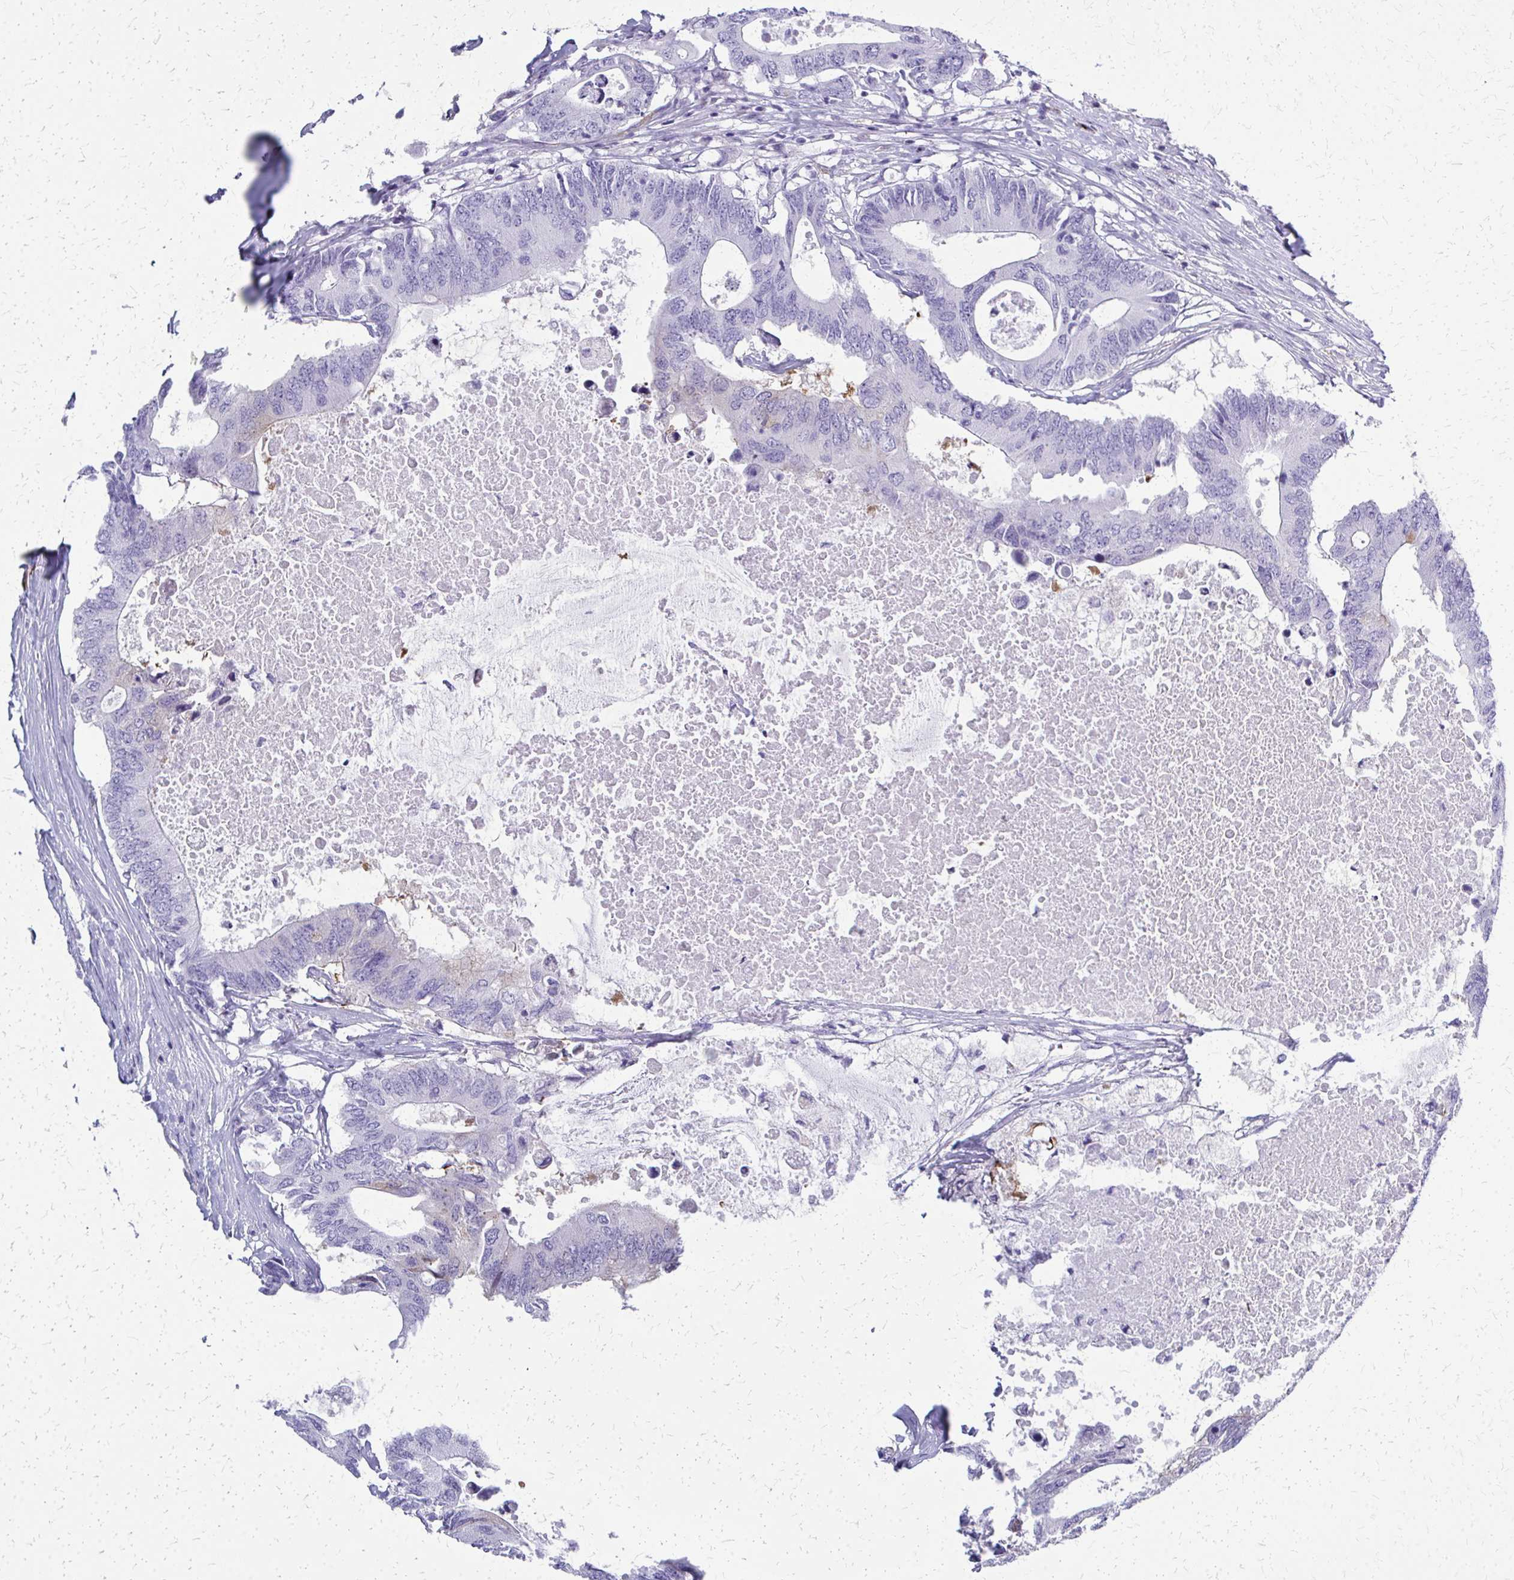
{"staining": {"intensity": "negative", "quantity": "none", "location": "none"}, "tissue": "colorectal cancer", "cell_type": "Tumor cells", "image_type": "cancer", "snomed": [{"axis": "morphology", "description": "Adenocarcinoma, NOS"}, {"axis": "topography", "description": "Colon"}], "caption": "DAB immunohistochemical staining of colorectal cancer shows no significant expression in tumor cells.", "gene": "TPSG1", "patient": {"sex": "male", "age": 71}}